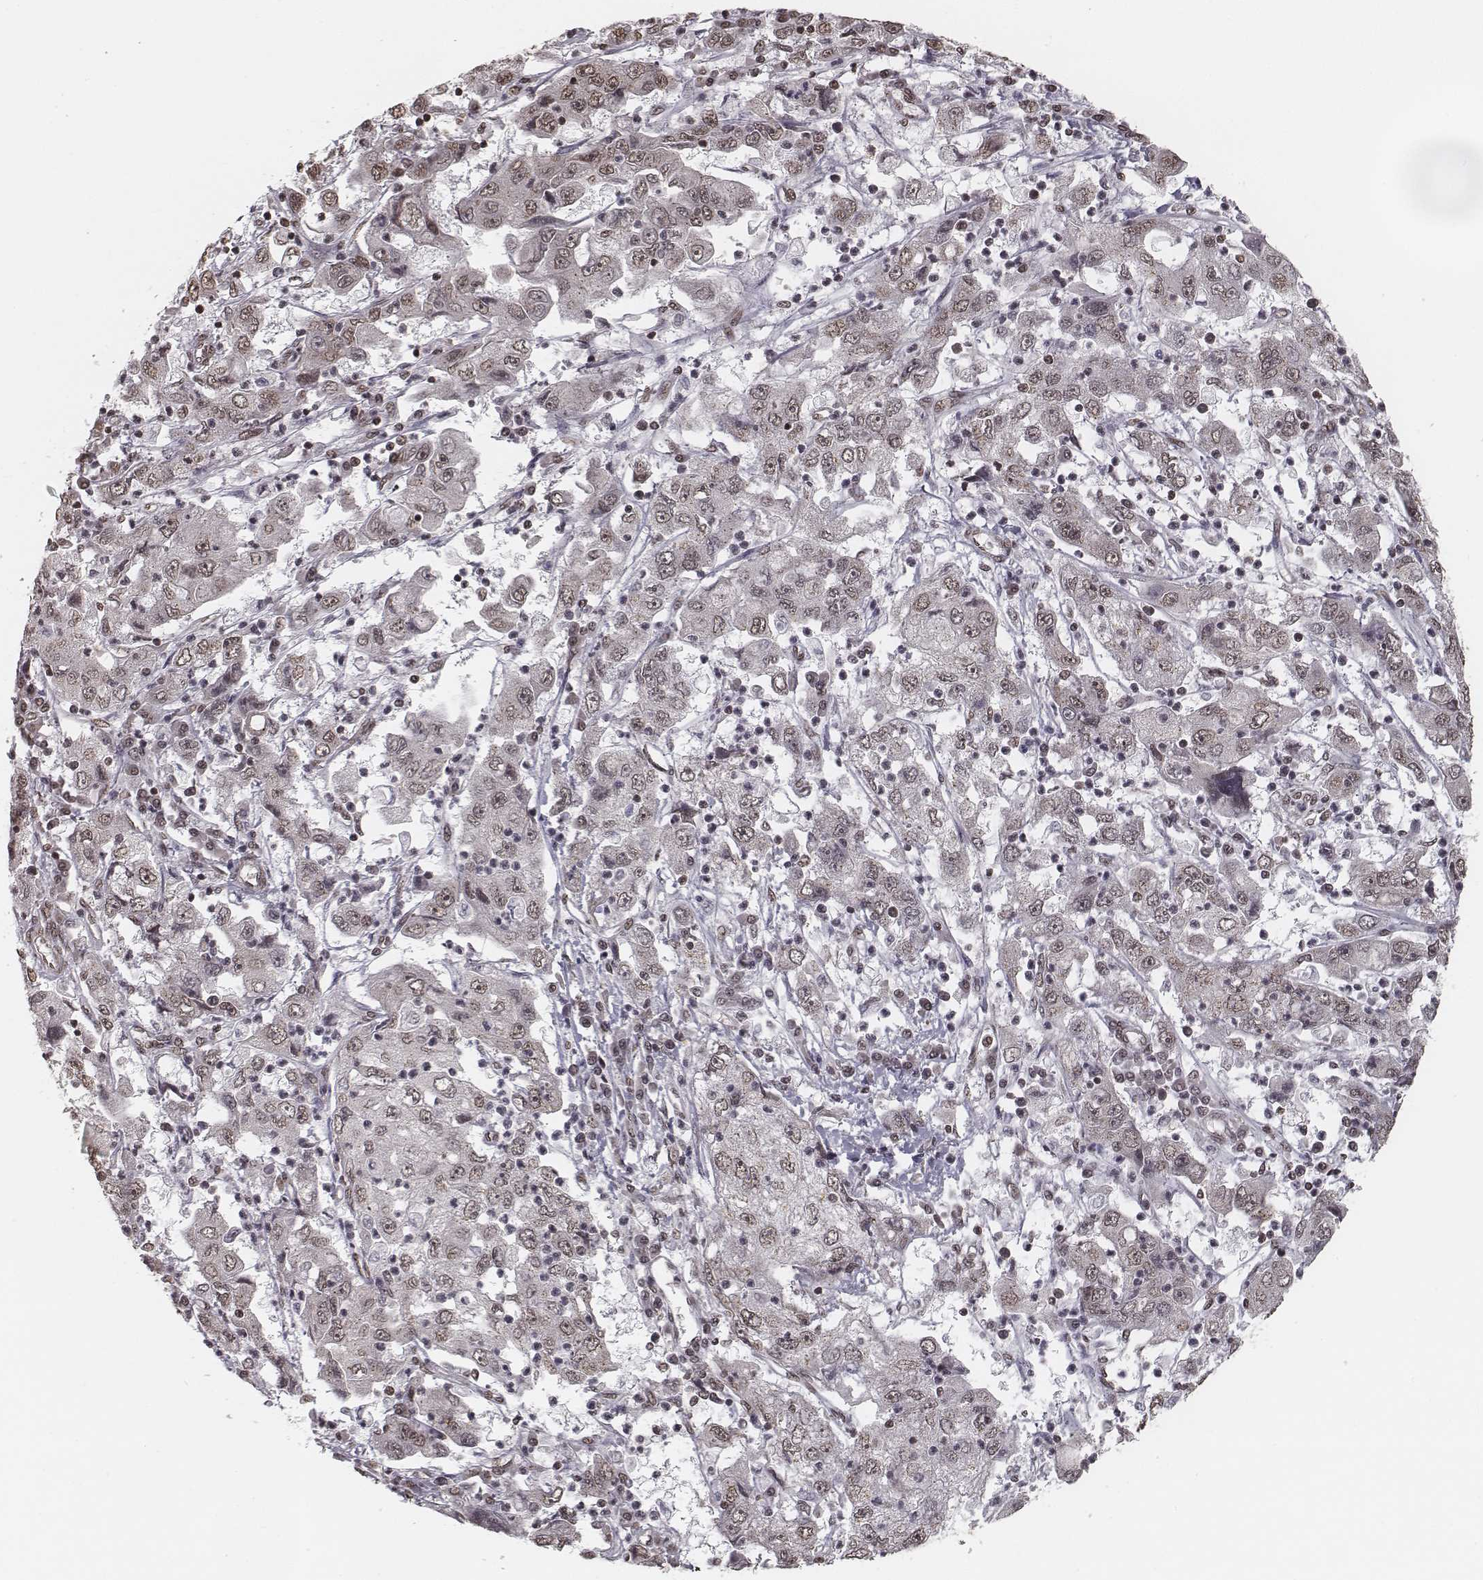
{"staining": {"intensity": "weak", "quantity": ">75%", "location": "nuclear"}, "tissue": "cervical cancer", "cell_type": "Tumor cells", "image_type": "cancer", "snomed": [{"axis": "morphology", "description": "Squamous cell carcinoma, NOS"}, {"axis": "topography", "description": "Cervix"}], "caption": "IHC staining of cervical cancer, which shows low levels of weak nuclear staining in approximately >75% of tumor cells indicating weak nuclear protein expression. The staining was performed using DAB (3,3'-diaminobenzidine) (brown) for protein detection and nuclei were counterstained in hematoxylin (blue).", "gene": "HMGA2", "patient": {"sex": "female", "age": 36}}